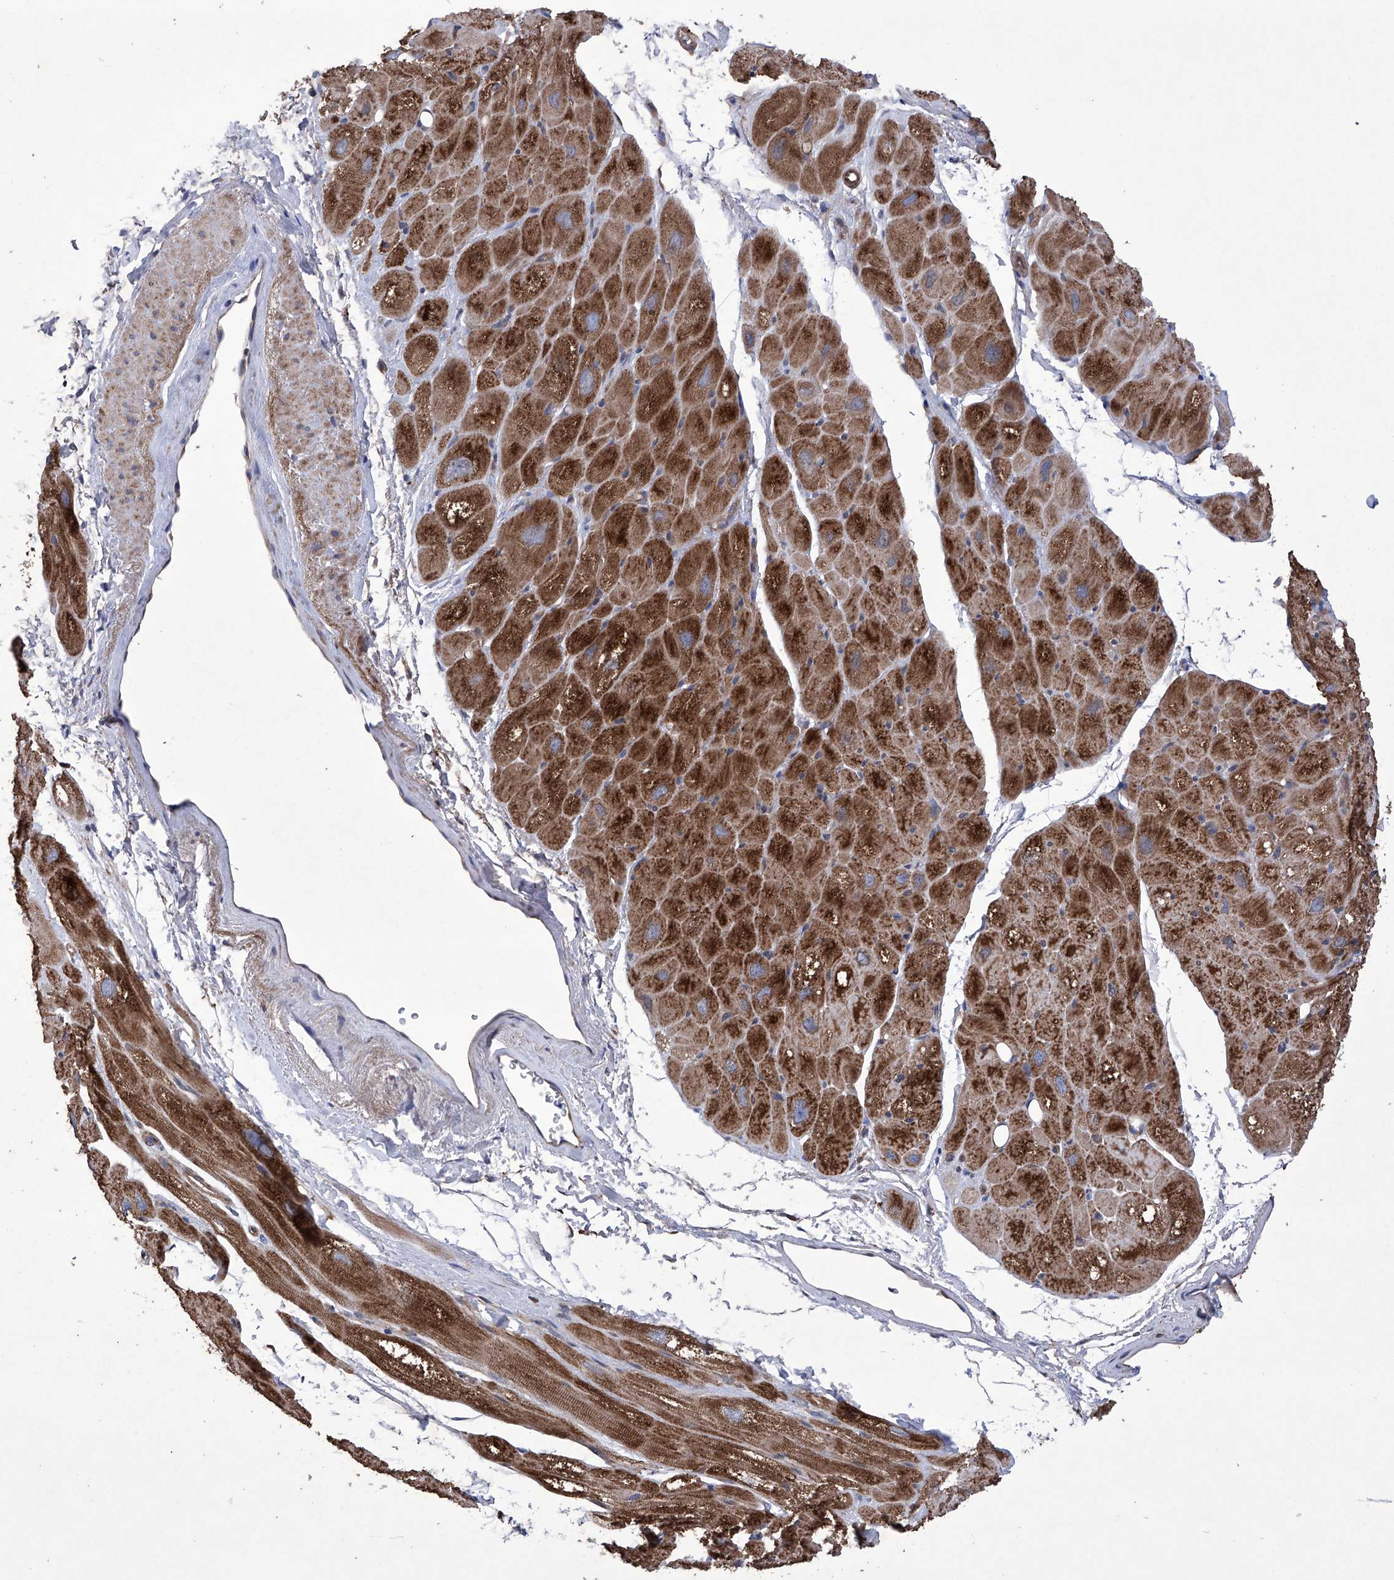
{"staining": {"intensity": "strong", "quantity": ">75%", "location": "cytoplasmic/membranous"}, "tissue": "heart muscle", "cell_type": "Cardiomyocytes", "image_type": "normal", "snomed": [{"axis": "morphology", "description": "Normal tissue, NOS"}, {"axis": "topography", "description": "Heart"}], "caption": "An image of human heart muscle stained for a protein shows strong cytoplasmic/membranous brown staining in cardiomyocytes. Using DAB (brown) and hematoxylin (blue) stains, captured at high magnification using brightfield microscopy.", "gene": "EFCAB2", "patient": {"sex": "male", "age": 50}}